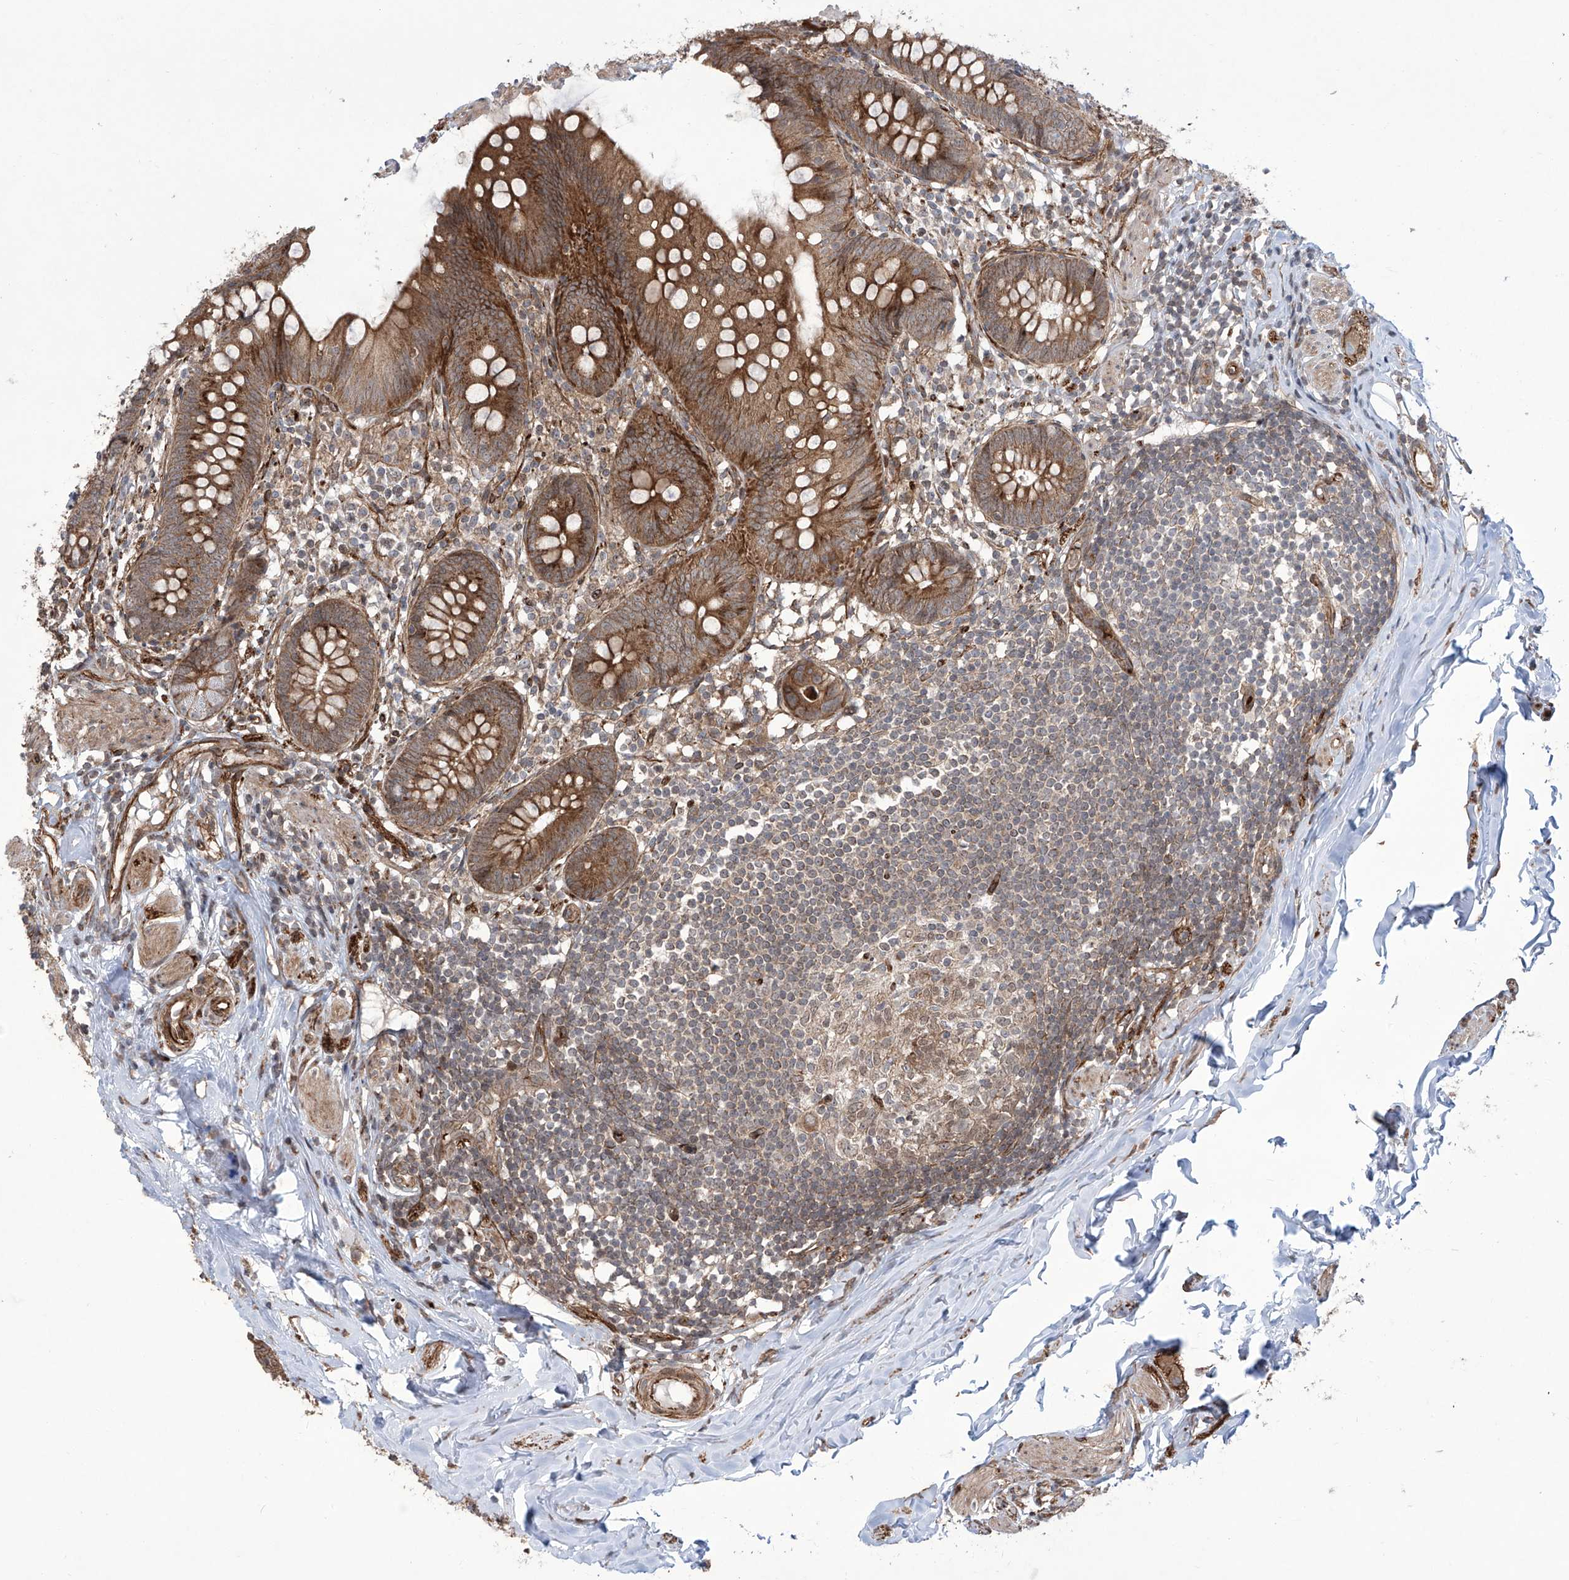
{"staining": {"intensity": "moderate", "quantity": ">75%", "location": "cytoplasmic/membranous"}, "tissue": "appendix", "cell_type": "Glandular cells", "image_type": "normal", "snomed": [{"axis": "morphology", "description": "Normal tissue, NOS"}, {"axis": "topography", "description": "Appendix"}], "caption": "The histopathology image demonstrates staining of normal appendix, revealing moderate cytoplasmic/membranous protein expression (brown color) within glandular cells.", "gene": "APAF1", "patient": {"sex": "female", "age": 62}}